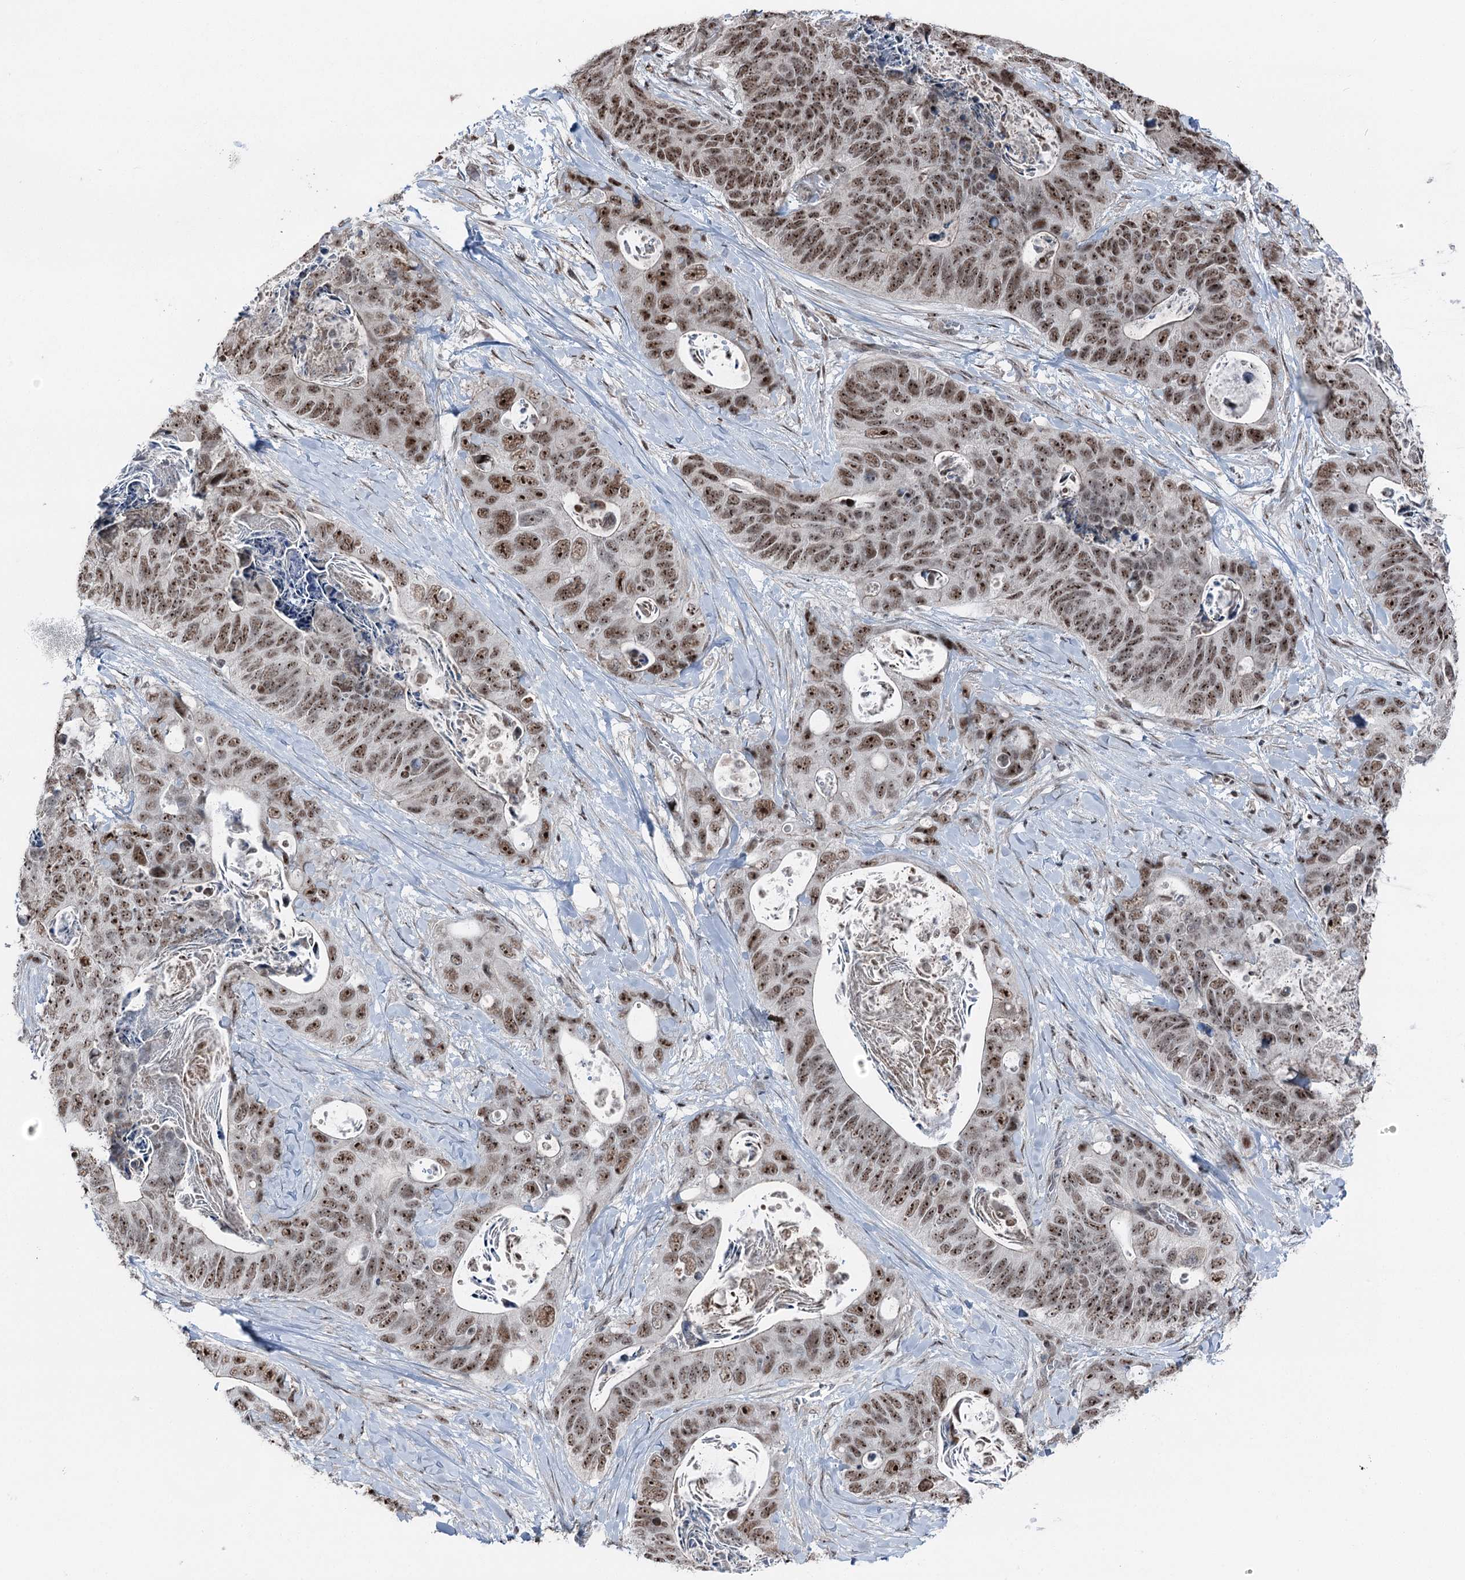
{"staining": {"intensity": "weak", "quantity": ">75%", "location": "nuclear"}, "tissue": "stomach cancer", "cell_type": "Tumor cells", "image_type": "cancer", "snomed": [{"axis": "morphology", "description": "Adenocarcinoma, NOS"}, {"axis": "topography", "description": "Stomach"}], "caption": "A micrograph of stomach cancer stained for a protein exhibits weak nuclear brown staining in tumor cells.", "gene": "POLR2H", "patient": {"sex": "female", "age": 89}}